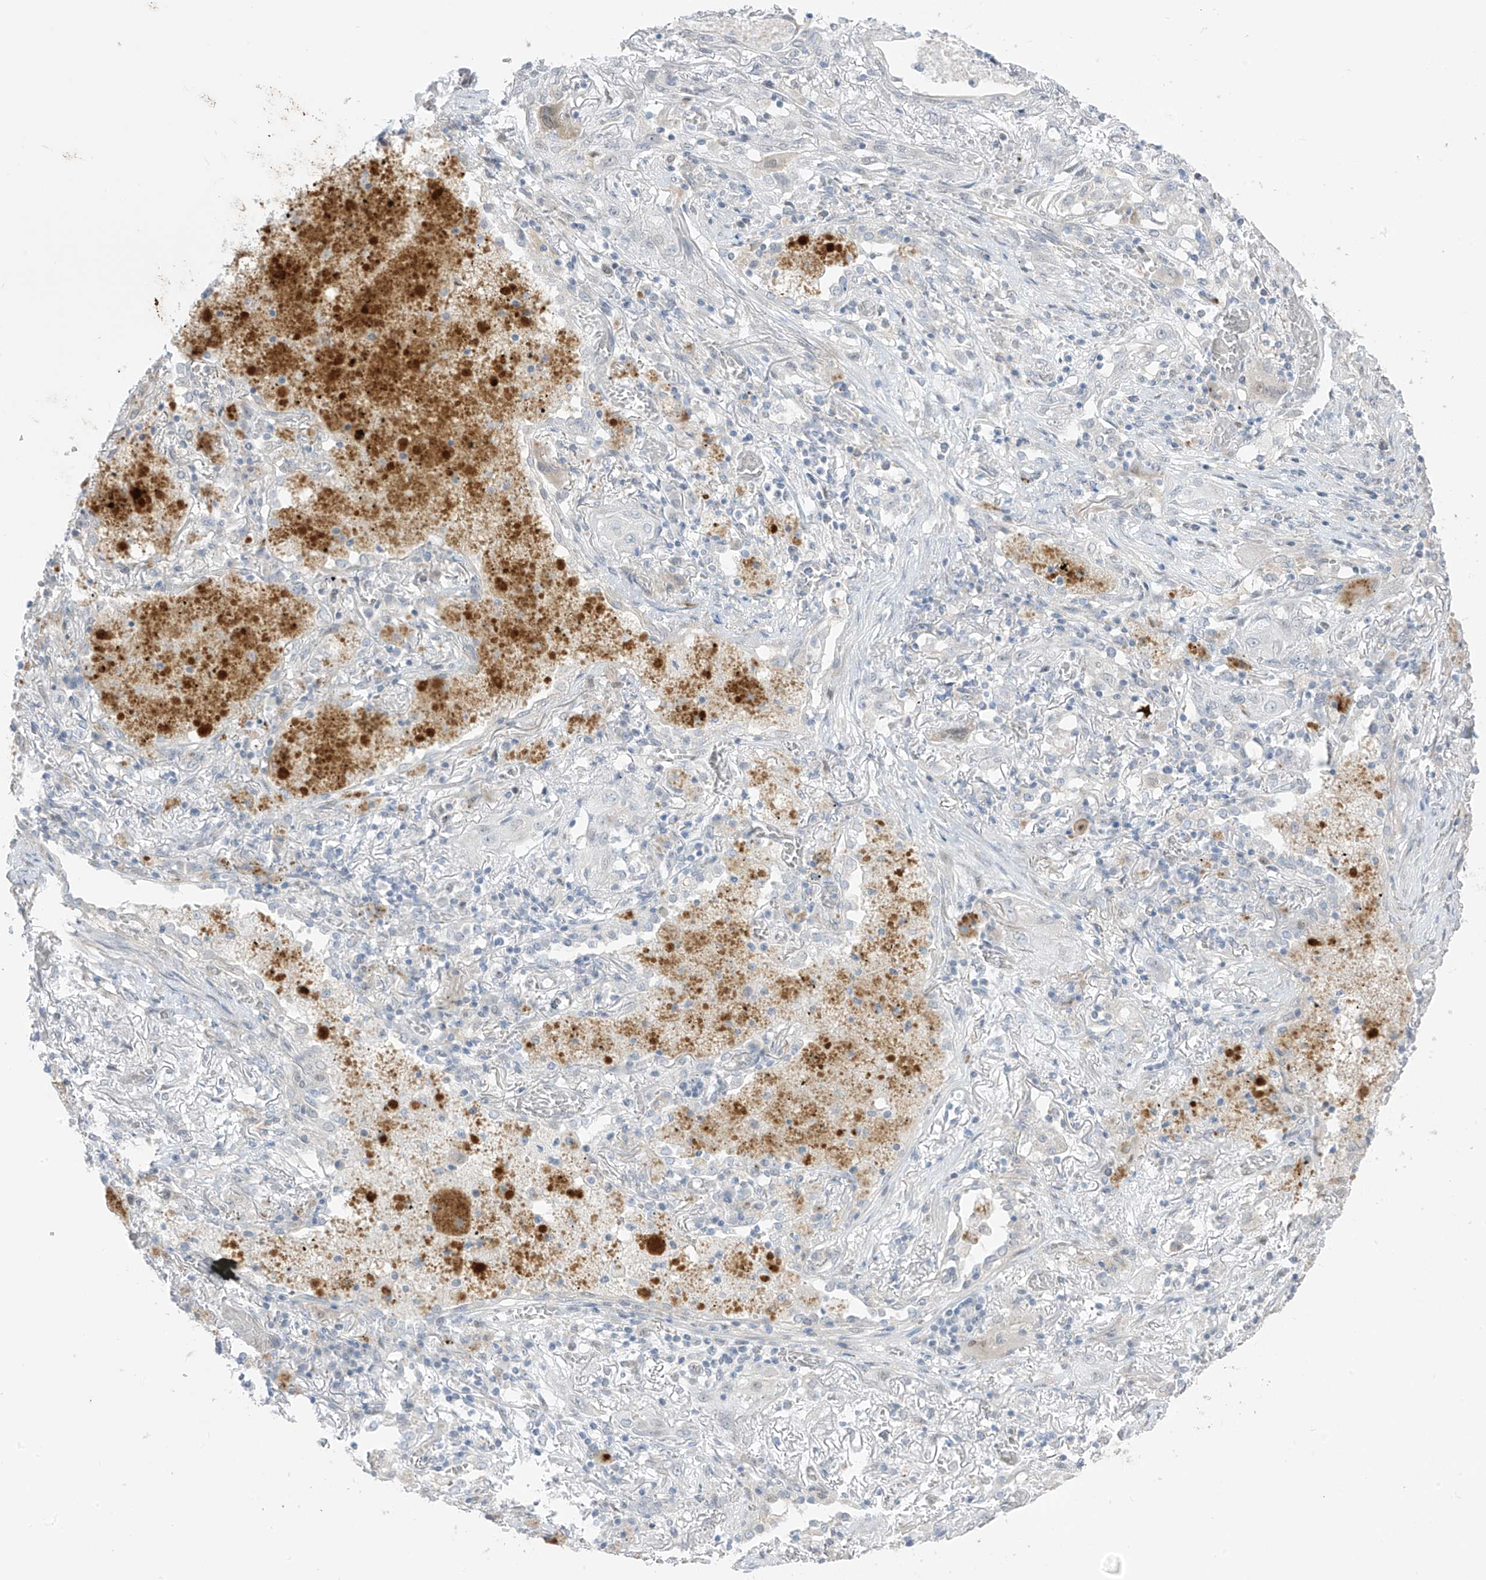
{"staining": {"intensity": "negative", "quantity": "none", "location": "none"}, "tissue": "lung cancer", "cell_type": "Tumor cells", "image_type": "cancer", "snomed": [{"axis": "morphology", "description": "Squamous cell carcinoma, NOS"}, {"axis": "topography", "description": "Lung"}], "caption": "Immunohistochemical staining of lung cancer displays no significant positivity in tumor cells.", "gene": "ASPRV1", "patient": {"sex": "female", "age": 47}}